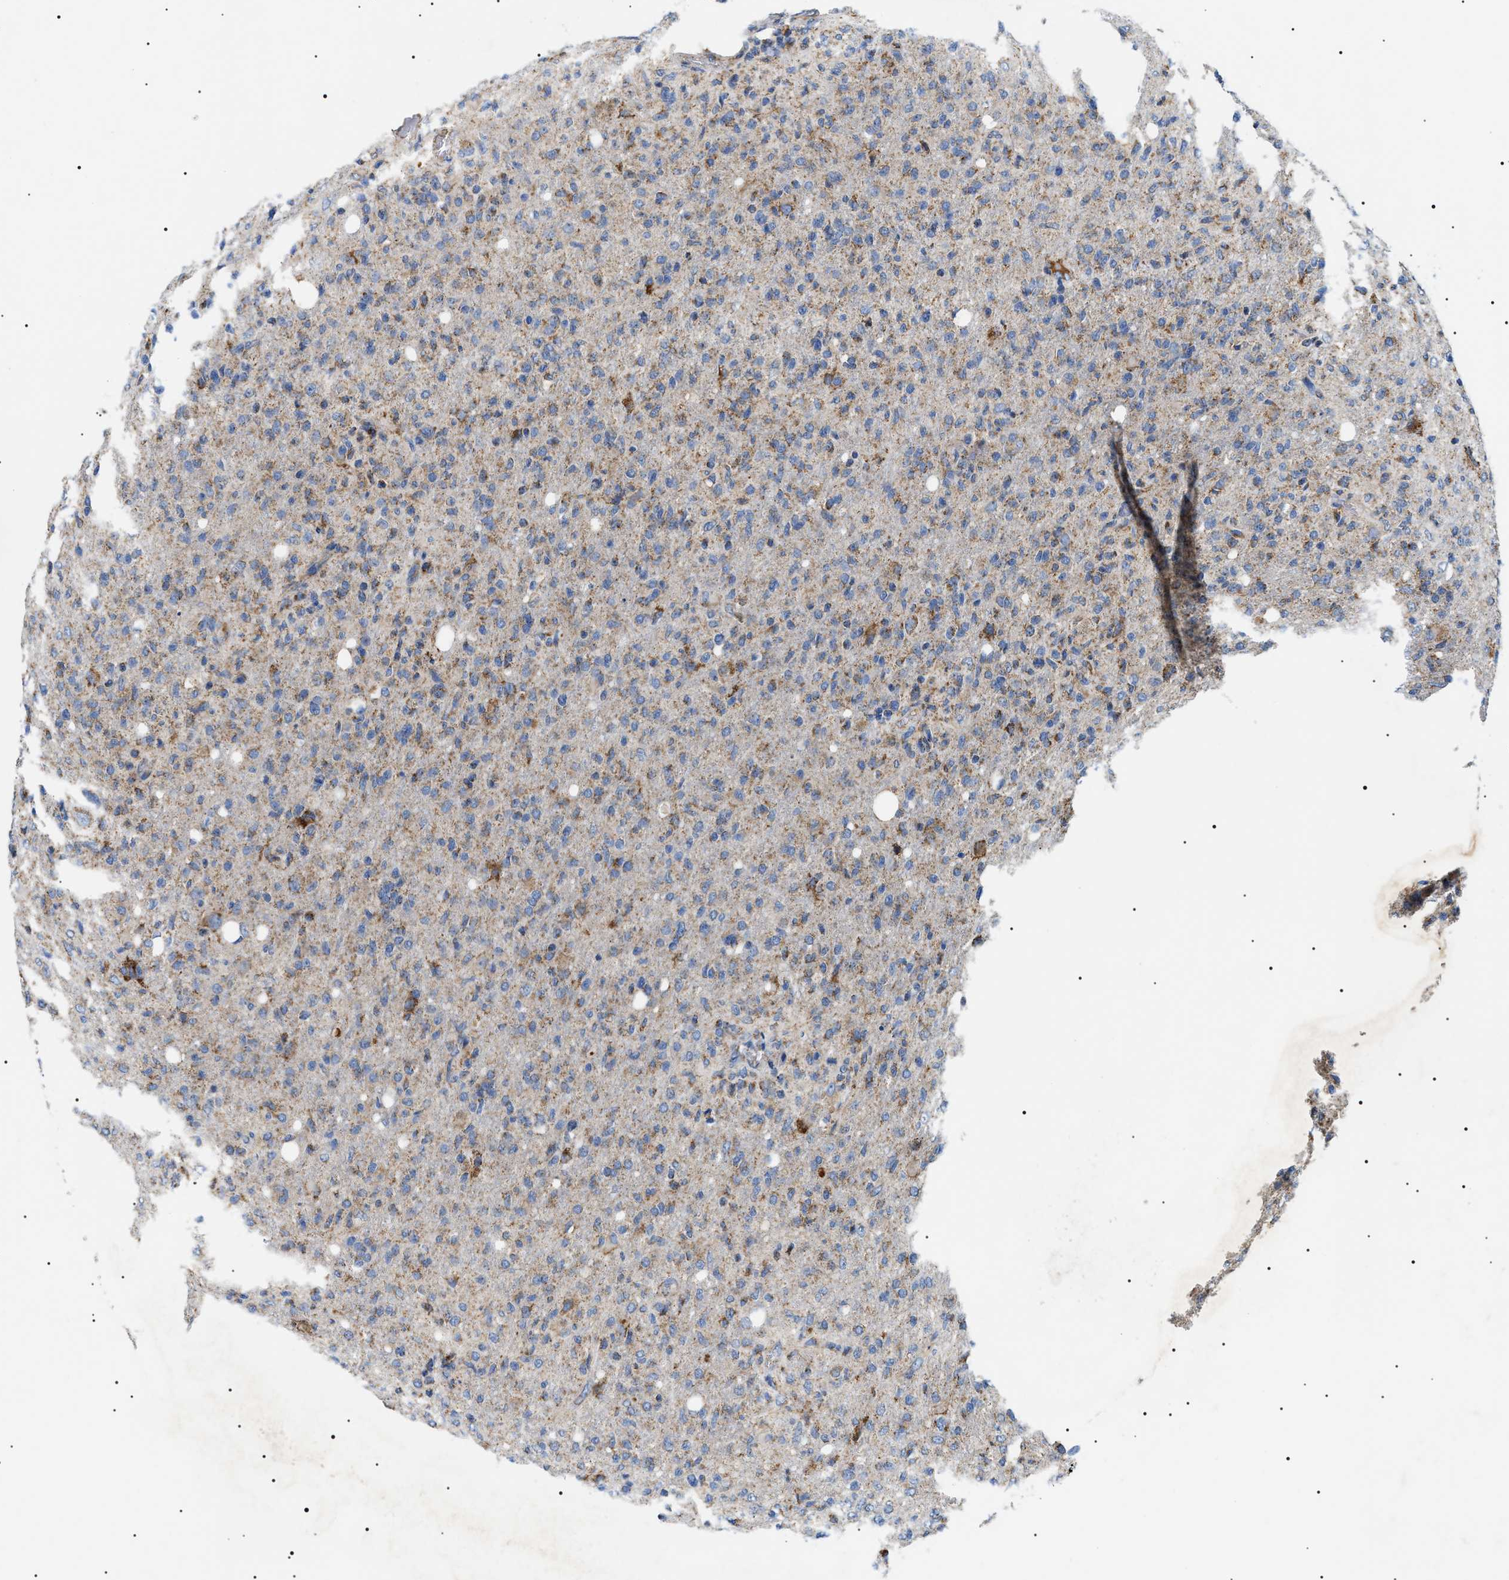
{"staining": {"intensity": "weak", "quantity": "<25%", "location": "cytoplasmic/membranous"}, "tissue": "glioma", "cell_type": "Tumor cells", "image_type": "cancer", "snomed": [{"axis": "morphology", "description": "Glioma, malignant, High grade"}, {"axis": "topography", "description": "Brain"}], "caption": "Malignant glioma (high-grade) stained for a protein using immunohistochemistry demonstrates no positivity tumor cells.", "gene": "OXSM", "patient": {"sex": "female", "age": 57}}